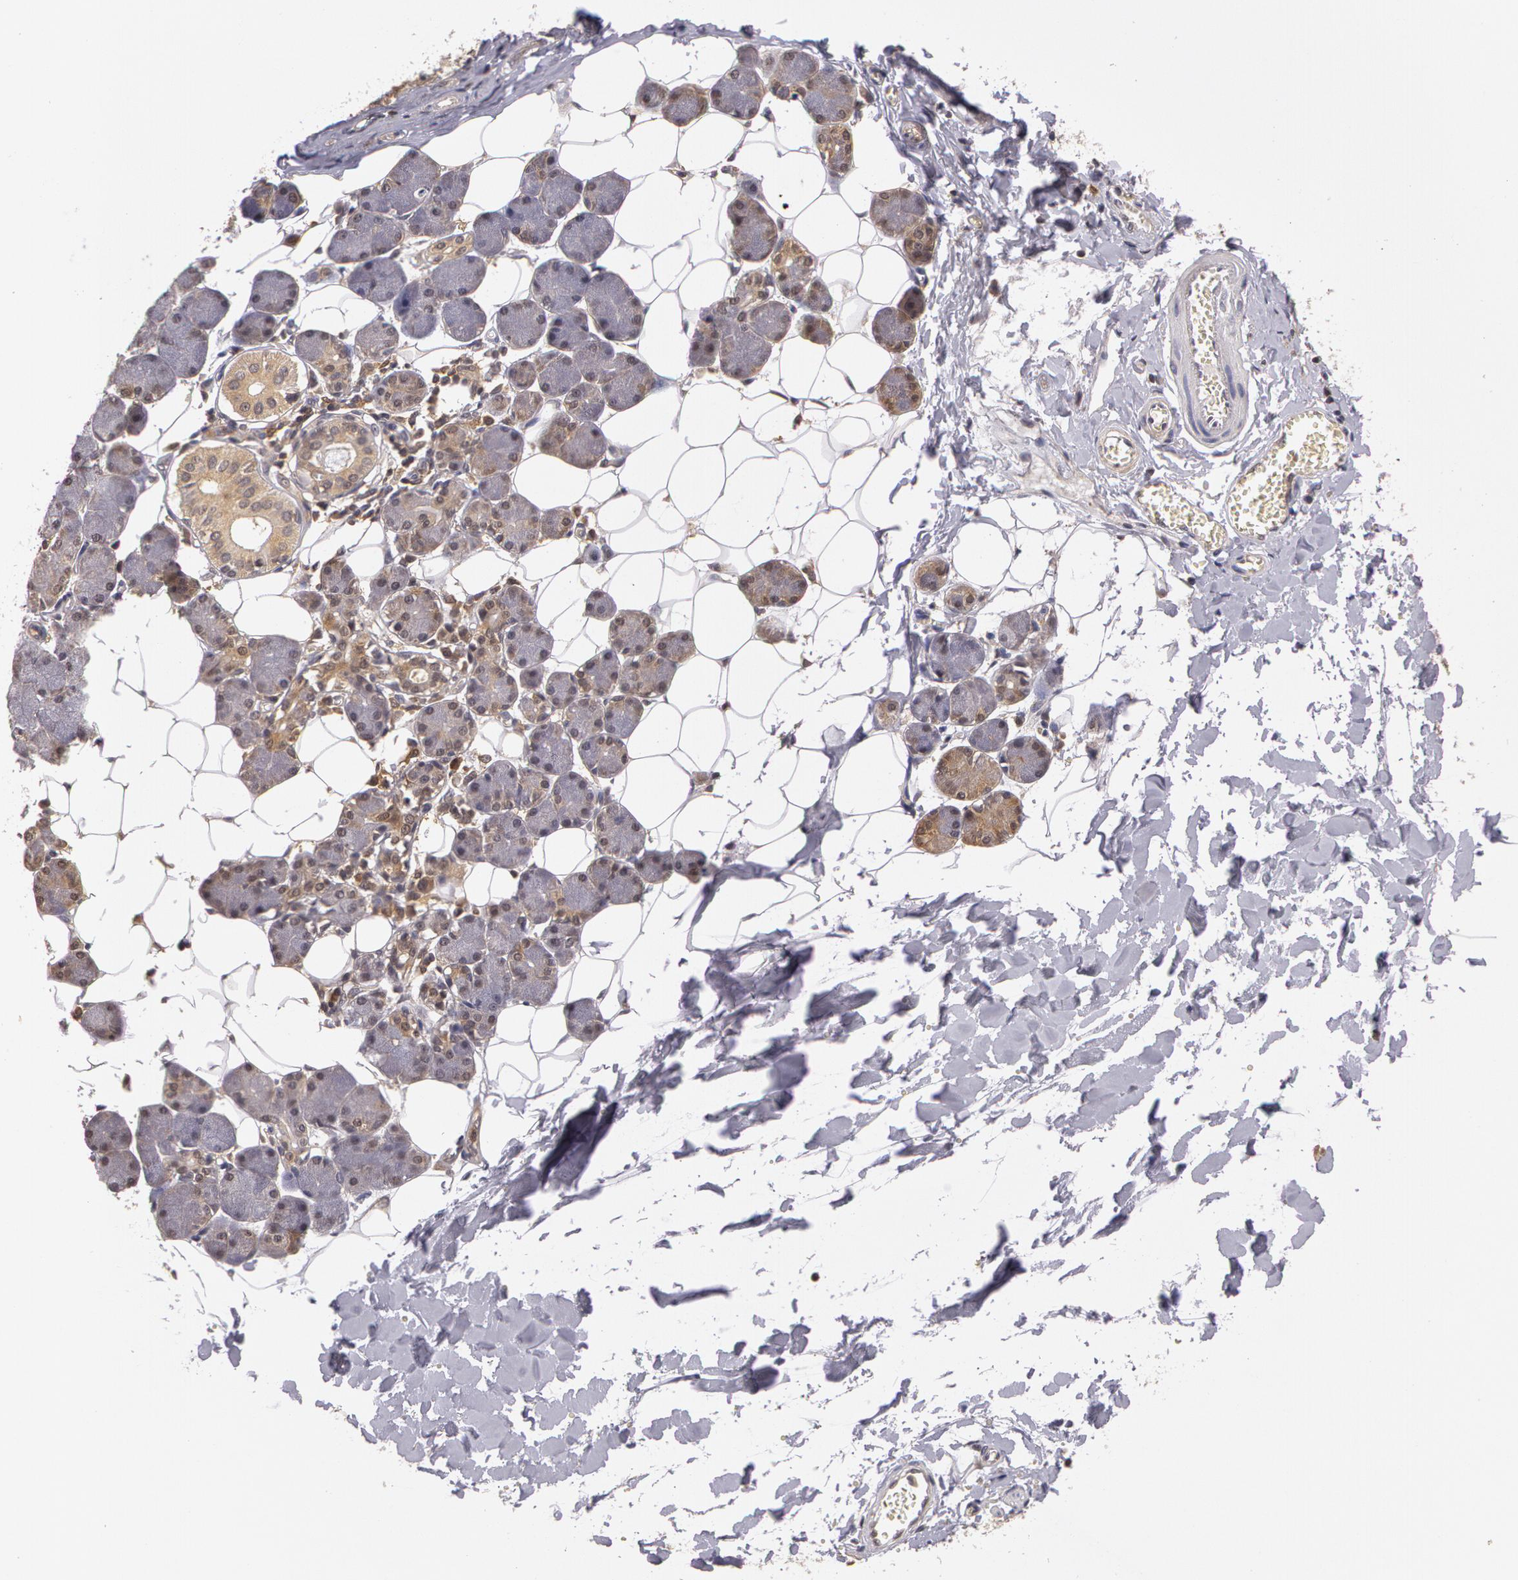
{"staining": {"intensity": "negative", "quantity": "none", "location": "none"}, "tissue": "salivary gland", "cell_type": "Glandular cells", "image_type": "normal", "snomed": [{"axis": "morphology", "description": "Normal tissue, NOS"}, {"axis": "morphology", "description": "Adenoma, NOS"}, {"axis": "topography", "description": "Salivary gland"}], "caption": "High power microscopy photomicrograph of an IHC image of unremarkable salivary gland, revealing no significant positivity in glandular cells.", "gene": "AHSA1", "patient": {"sex": "female", "age": 32}}